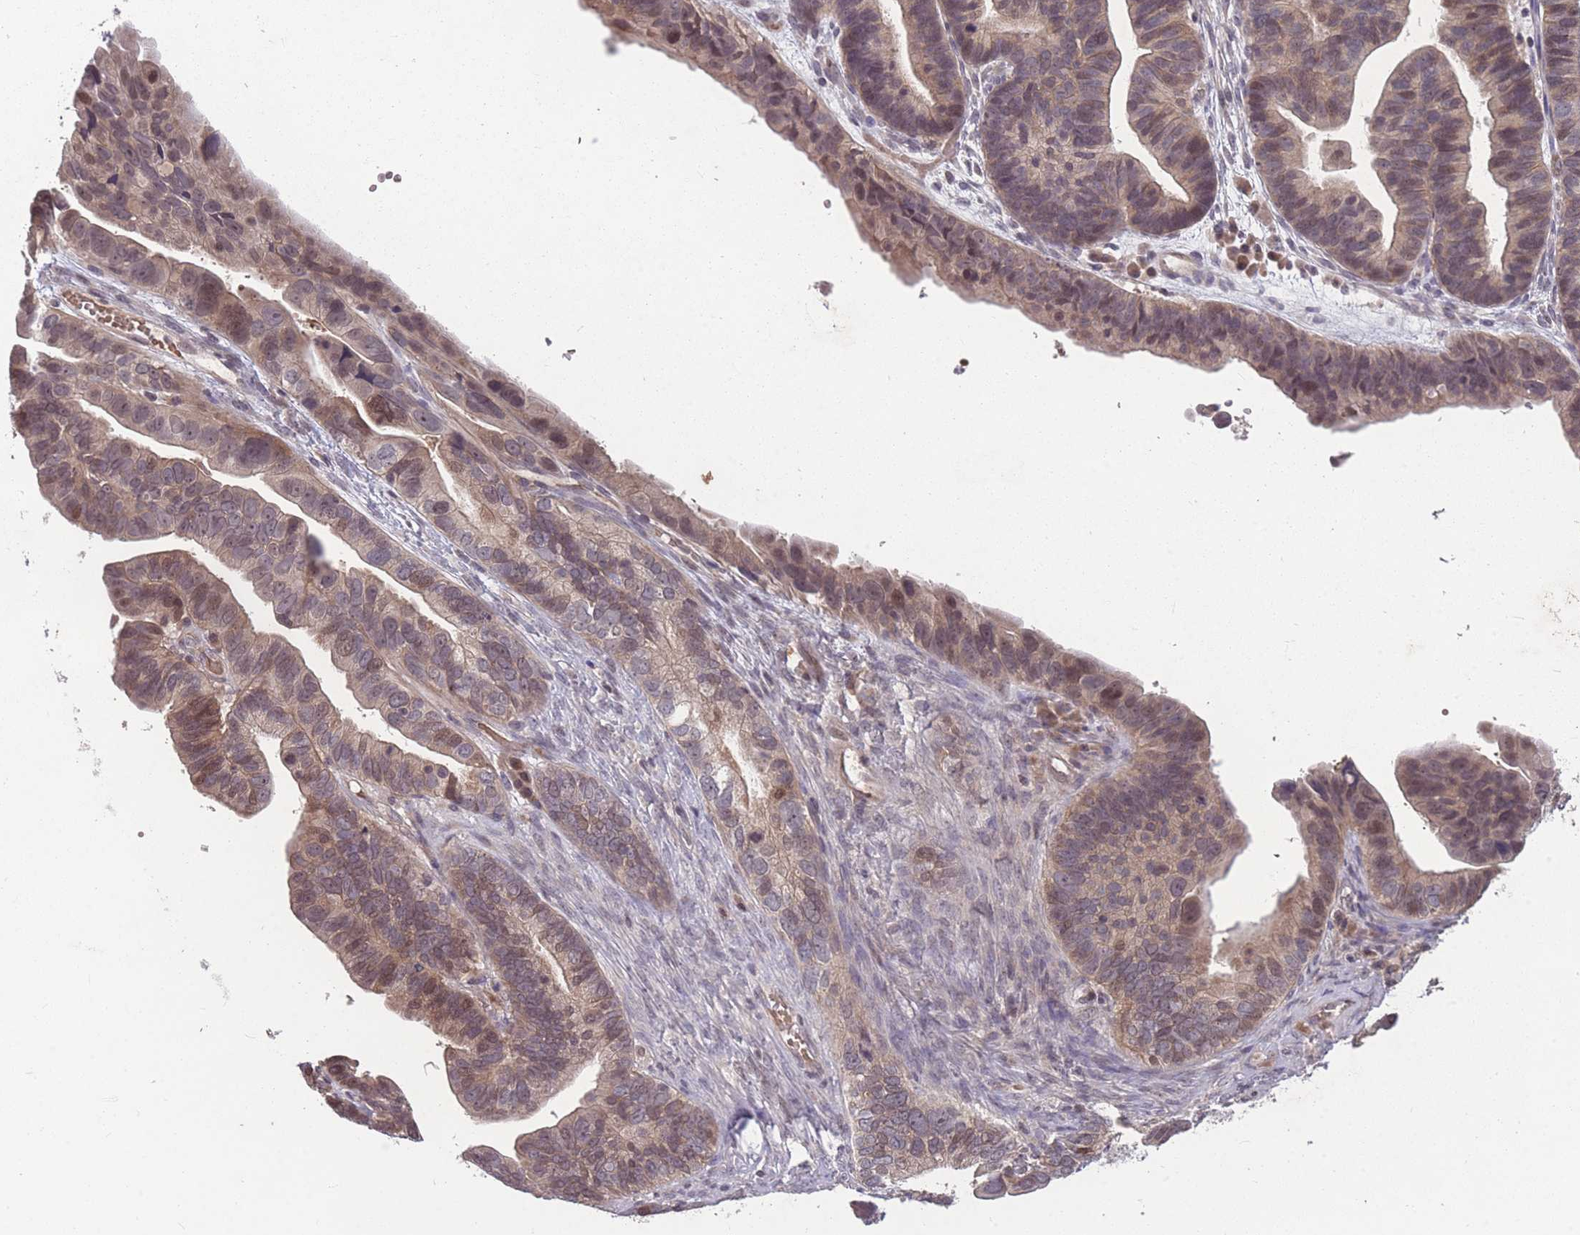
{"staining": {"intensity": "weak", "quantity": ">75%", "location": "cytoplasmic/membranous,nuclear"}, "tissue": "ovarian cancer", "cell_type": "Tumor cells", "image_type": "cancer", "snomed": [{"axis": "morphology", "description": "Cystadenocarcinoma, serous, NOS"}, {"axis": "topography", "description": "Ovary"}], "caption": "Approximately >75% of tumor cells in serous cystadenocarcinoma (ovarian) exhibit weak cytoplasmic/membranous and nuclear protein staining as visualized by brown immunohistochemical staining.", "gene": "GGT5", "patient": {"sex": "female", "age": 56}}